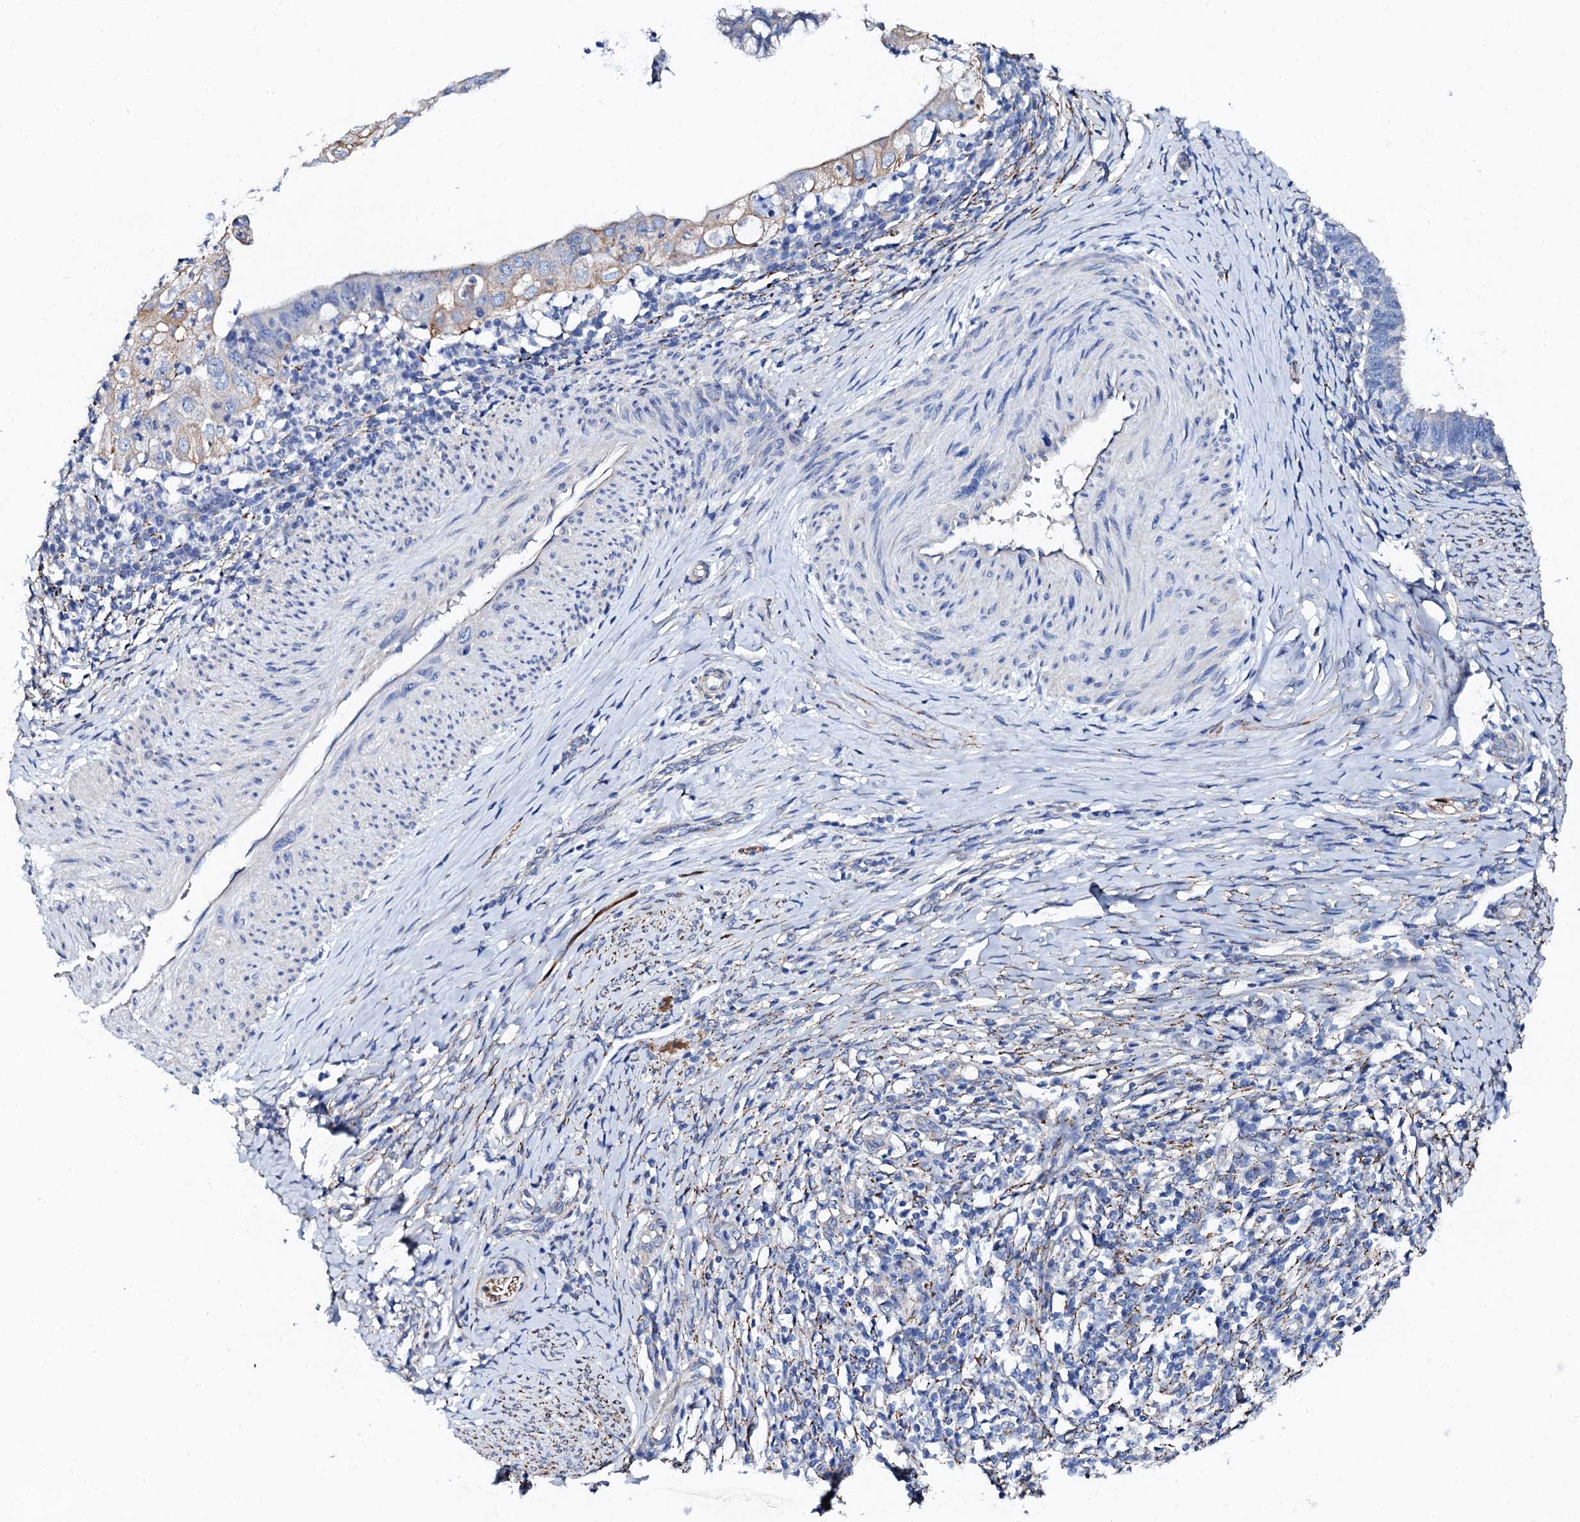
{"staining": {"intensity": "negative", "quantity": "none", "location": "none"}, "tissue": "cervical cancer", "cell_type": "Tumor cells", "image_type": "cancer", "snomed": [{"axis": "morphology", "description": "Adenocarcinoma, NOS"}, {"axis": "topography", "description": "Cervix"}], "caption": "This is a micrograph of immunohistochemistry (IHC) staining of cervical adenocarcinoma, which shows no staining in tumor cells.", "gene": "KLHL32", "patient": {"sex": "female", "age": 36}}